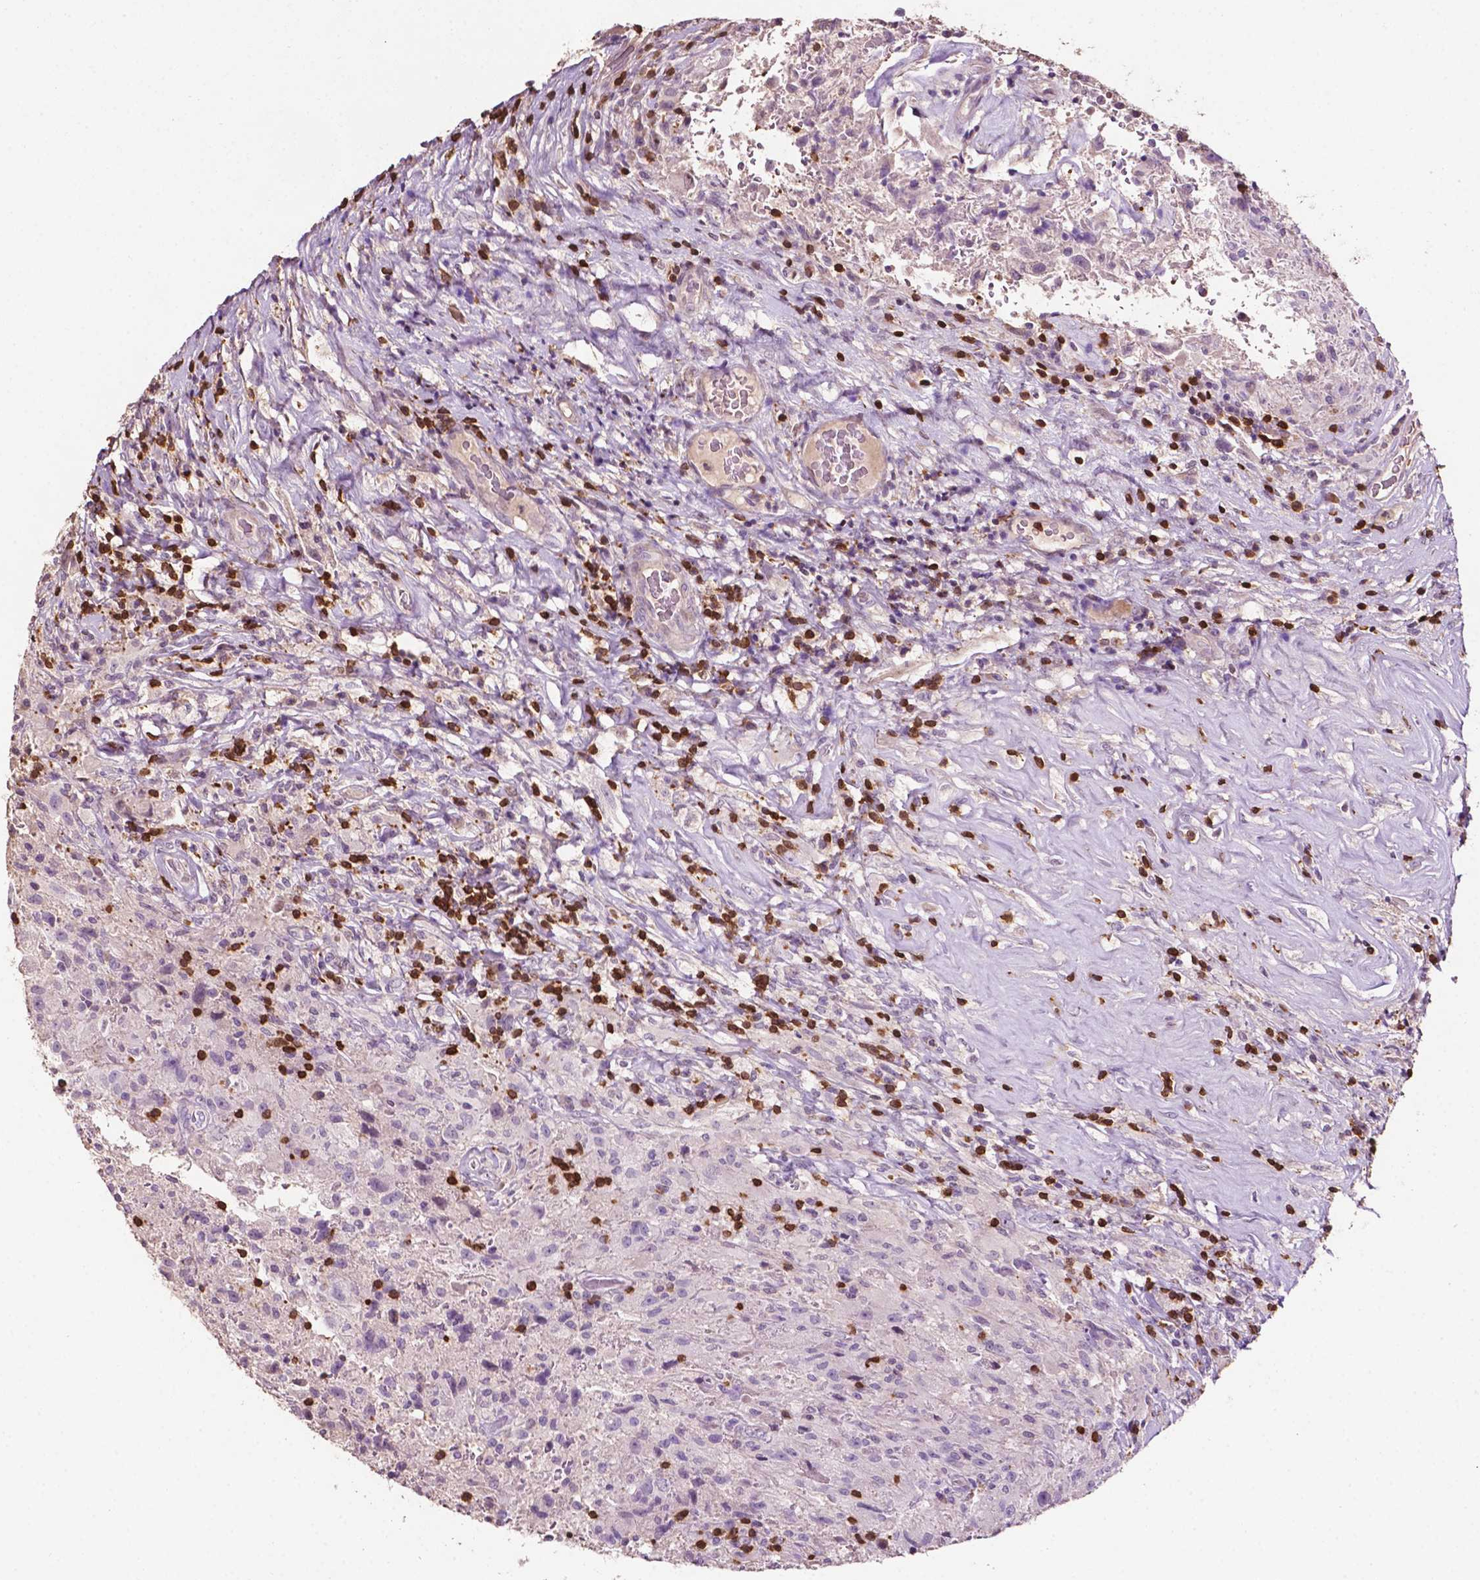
{"staining": {"intensity": "negative", "quantity": "none", "location": "none"}, "tissue": "glioma", "cell_type": "Tumor cells", "image_type": "cancer", "snomed": [{"axis": "morphology", "description": "Glioma, malignant, High grade"}, {"axis": "topography", "description": "Brain"}], "caption": "The immunohistochemistry image has no significant expression in tumor cells of malignant high-grade glioma tissue.", "gene": "TBC1D10C", "patient": {"sex": "male", "age": 68}}